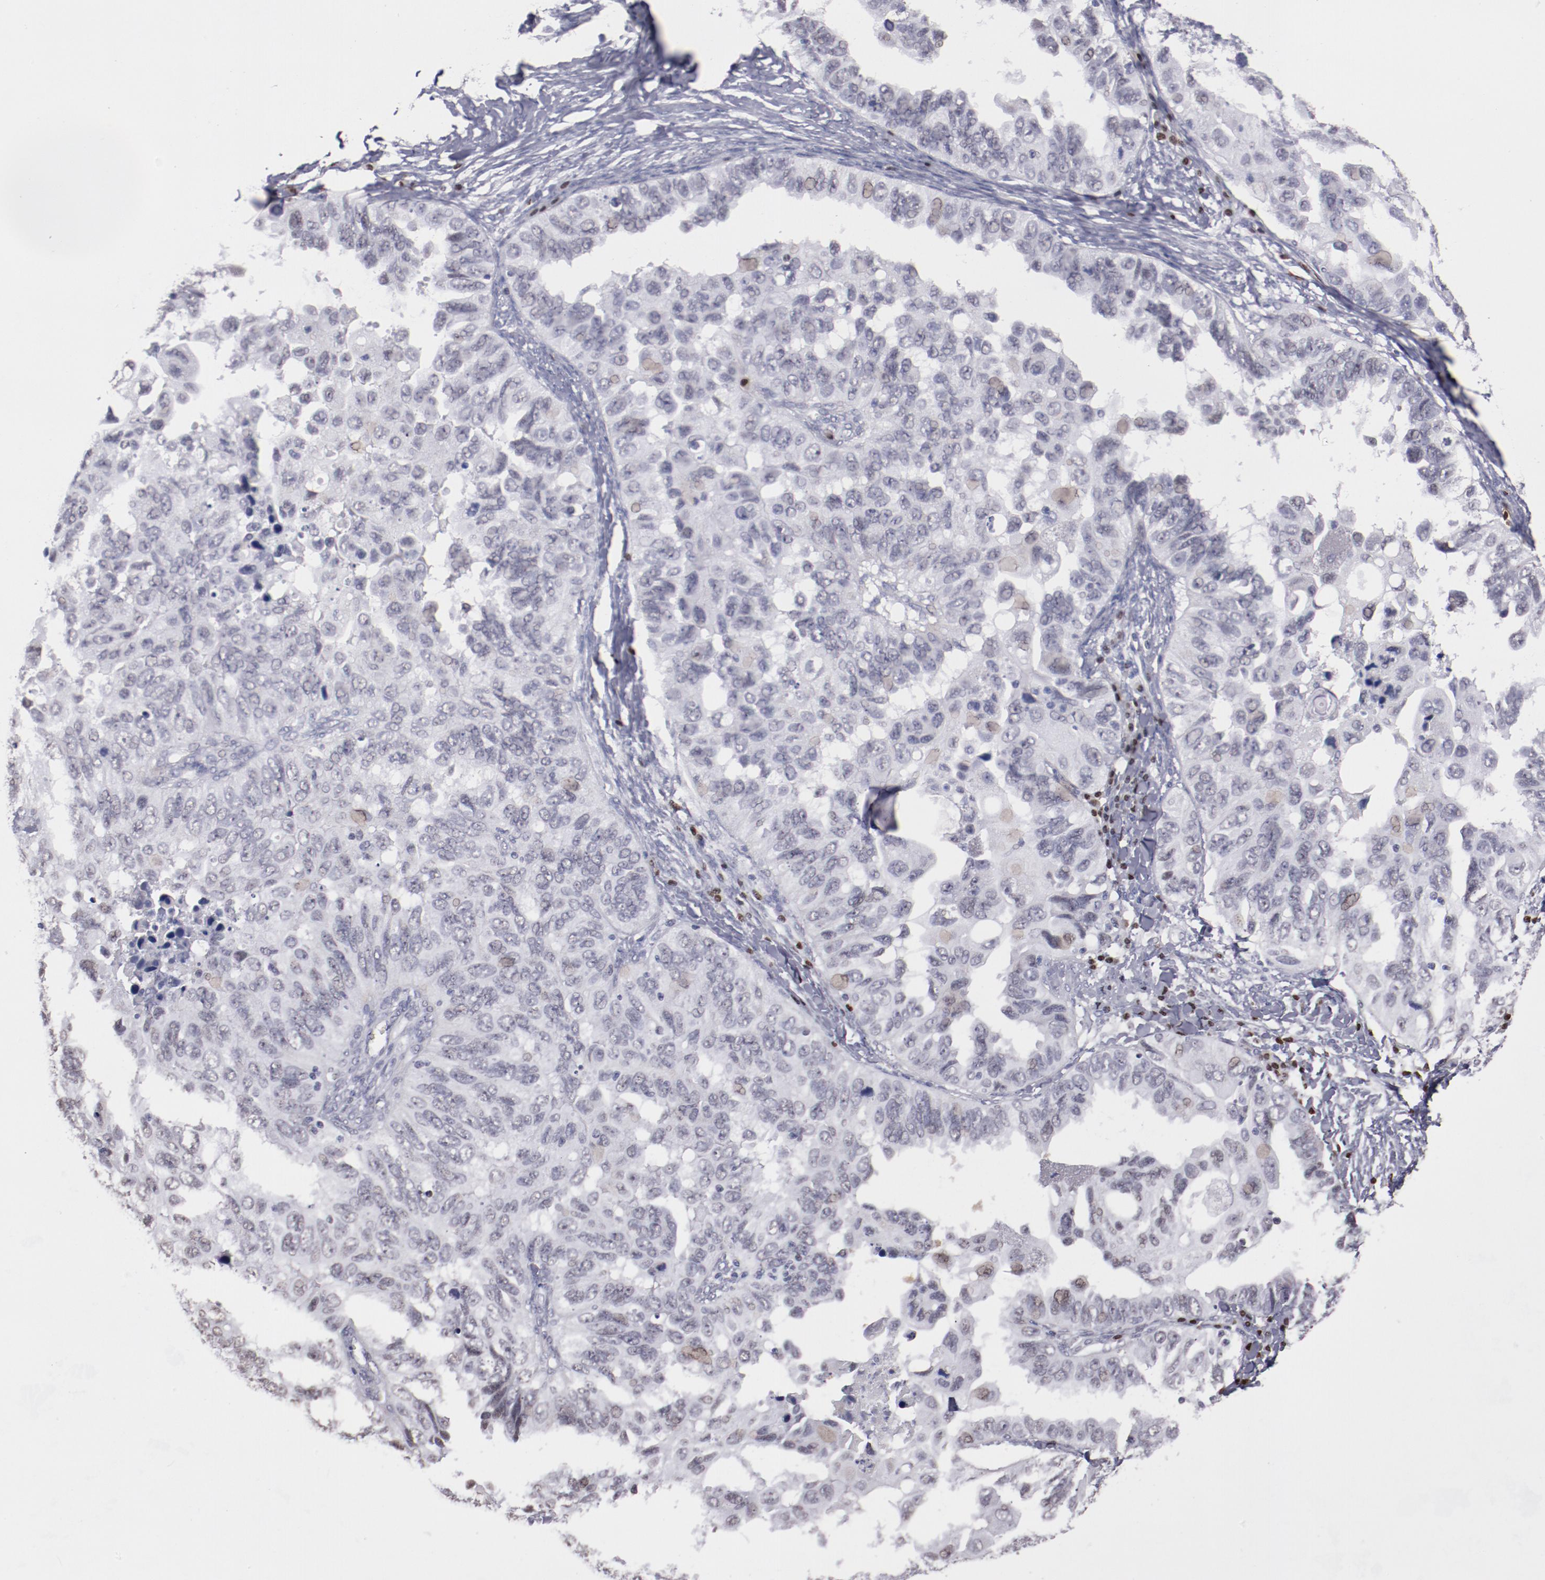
{"staining": {"intensity": "weak", "quantity": "<25%", "location": "nuclear"}, "tissue": "ovarian cancer", "cell_type": "Tumor cells", "image_type": "cancer", "snomed": [{"axis": "morphology", "description": "Cystadenocarcinoma, serous, NOS"}, {"axis": "topography", "description": "Ovary"}], "caption": "The IHC image has no significant expression in tumor cells of ovarian cancer (serous cystadenocarcinoma) tissue.", "gene": "IRF4", "patient": {"sex": "female", "age": 82}}